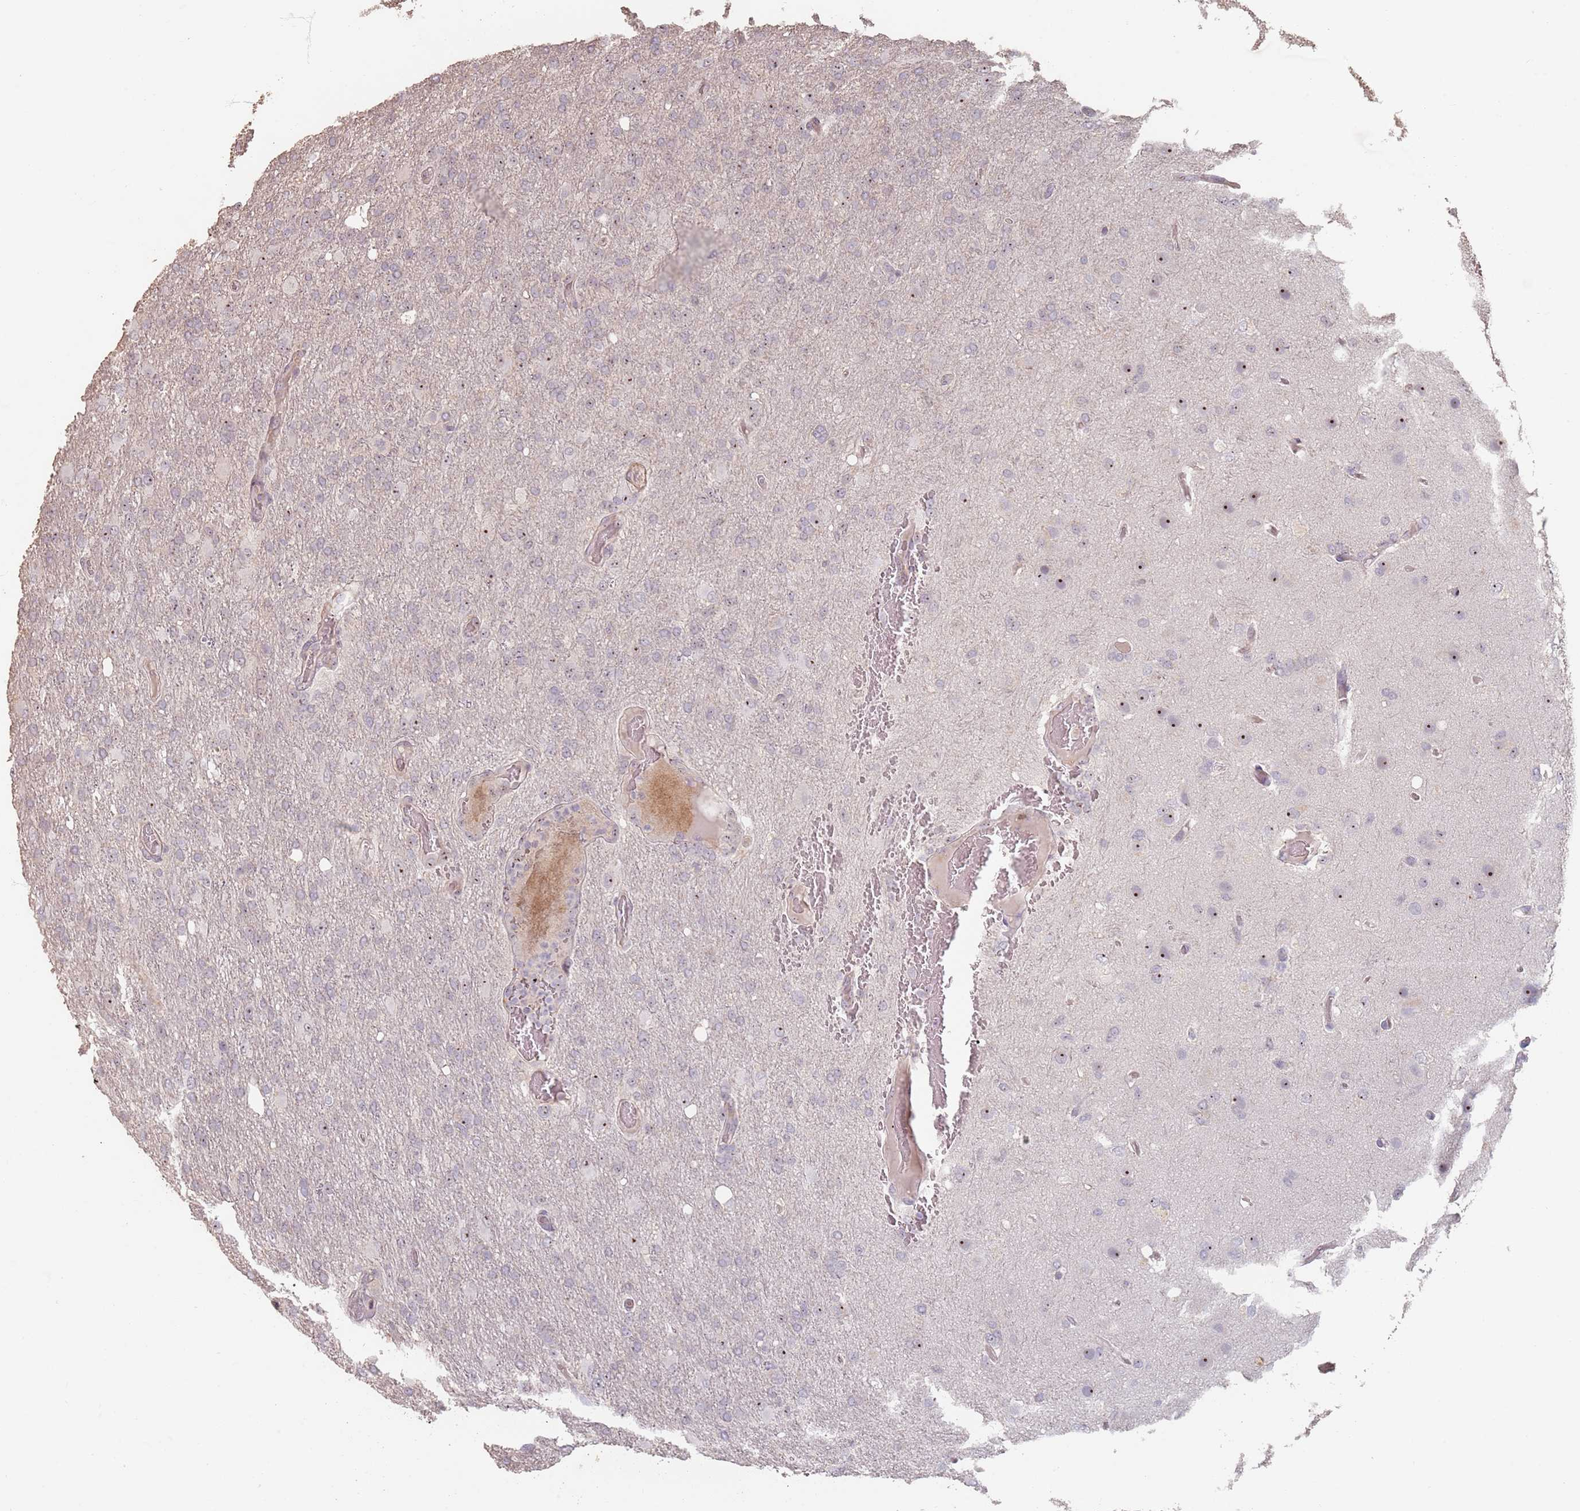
{"staining": {"intensity": "weak", "quantity": "<25%", "location": "nuclear"}, "tissue": "glioma", "cell_type": "Tumor cells", "image_type": "cancer", "snomed": [{"axis": "morphology", "description": "Glioma, malignant, High grade"}, {"axis": "topography", "description": "Brain"}], "caption": "The micrograph shows no staining of tumor cells in malignant glioma (high-grade).", "gene": "ADTRP", "patient": {"sex": "female", "age": 74}}